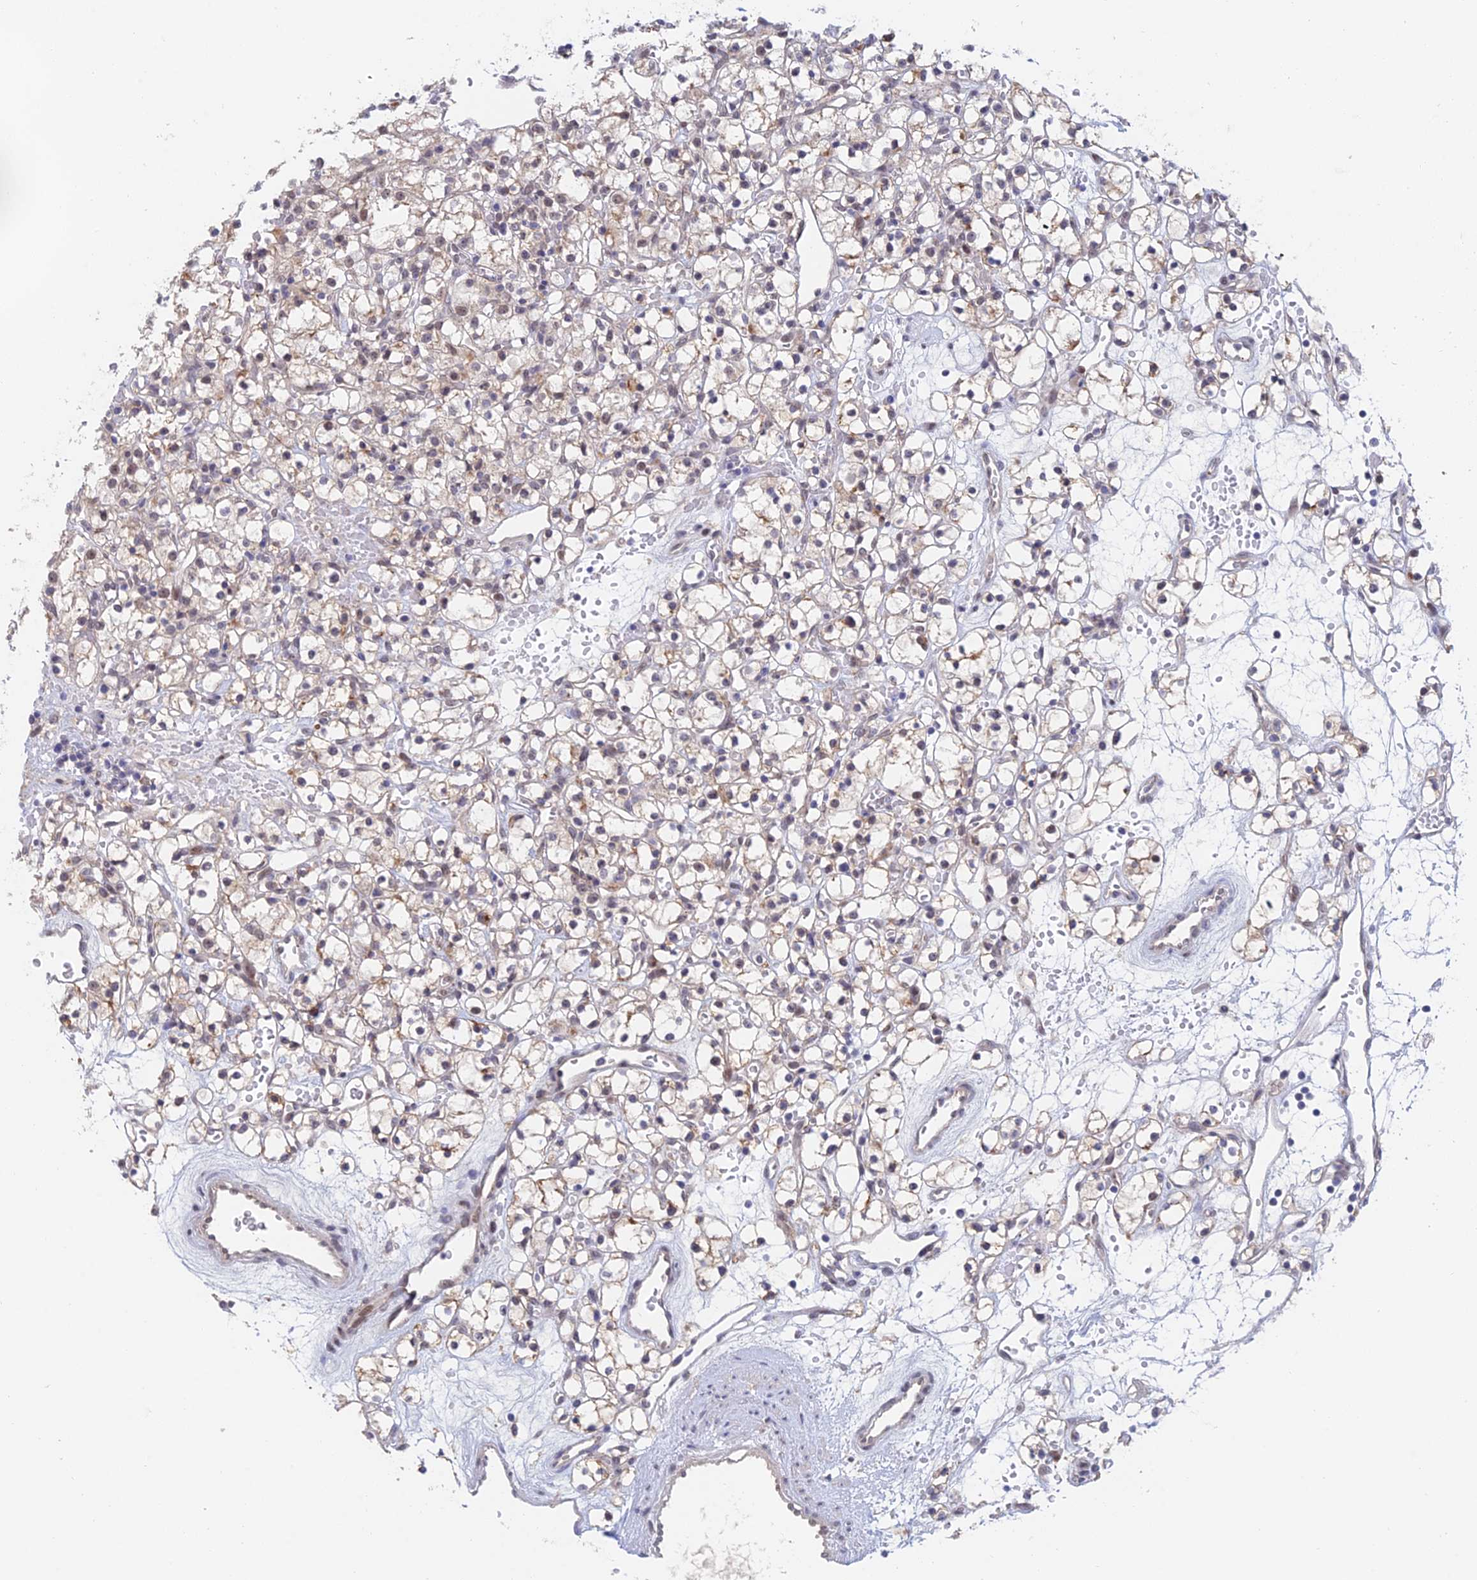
{"staining": {"intensity": "weak", "quantity": "<25%", "location": "cytoplasmic/membranous,nuclear"}, "tissue": "renal cancer", "cell_type": "Tumor cells", "image_type": "cancer", "snomed": [{"axis": "morphology", "description": "Adenocarcinoma, NOS"}, {"axis": "topography", "description": "Kidney"}], "caption": "Renal cancer was stained to show a protein in brown. There is no significant staining in tumor cells. (Brightfield microscopy of DAB (3,3'-diaminobenzidine) IHC at high magnification).", "gene": "ZUP1", "patient": {"sex": "female", "age": 59}}